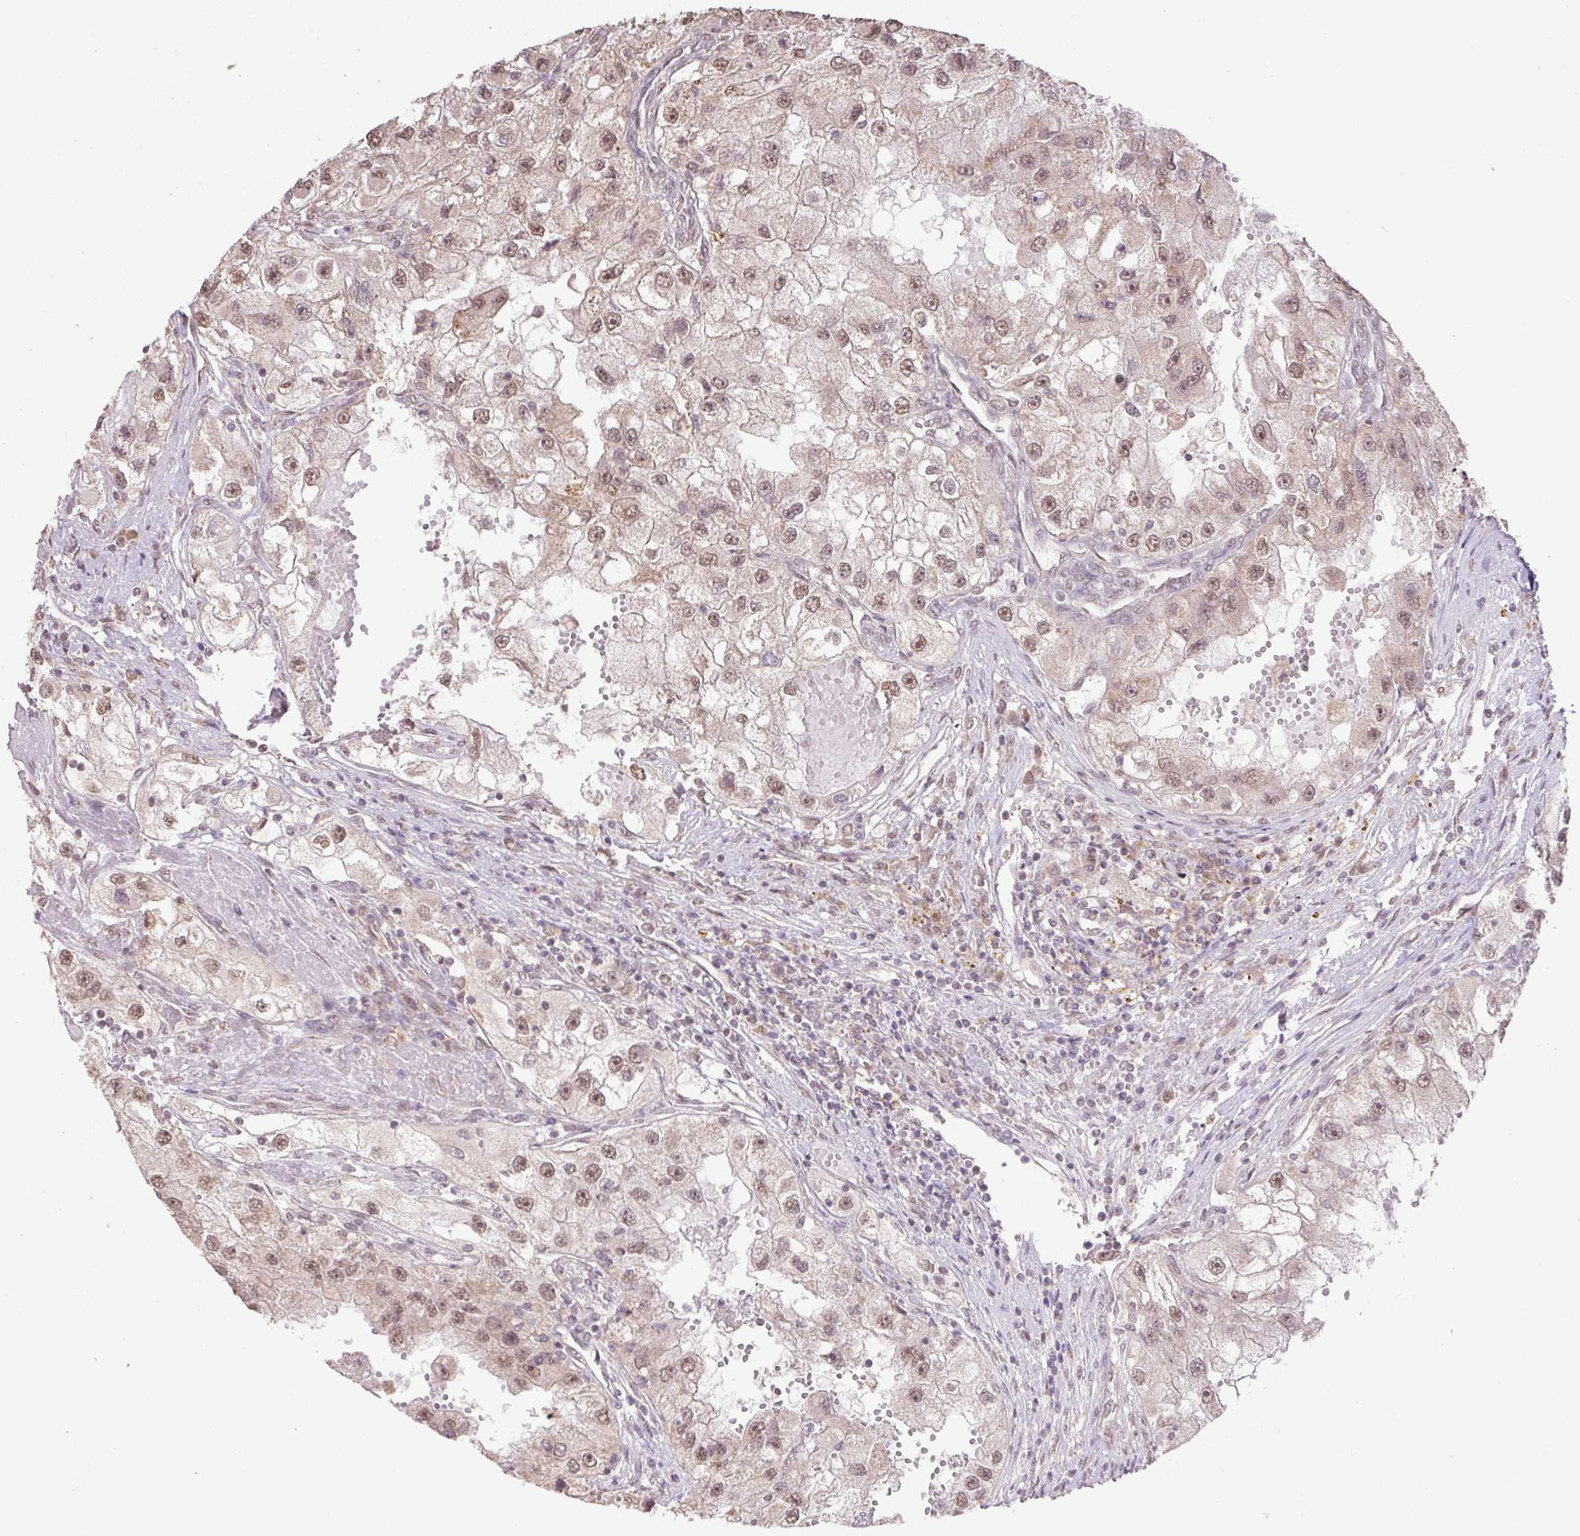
{"staining": {"intensity": "moderate", "quantity": ">75%", "location": "nuclear"}, "tissue": "renal cancer", "cell_type": "Tumor cells", "image_type": "cancer", "snomed": [{"axis": "morphology", "description": "Adenocarcinoma, NOS"}, {"axis": "topography", "description": "Kidney"}], "caption": "IHC image of human renal adenocarcinoma stained for a protein (brown), which reveals medium levels of moderate nuclear expression in about >75% of tumor cells.", "gene": "VPS25", "patient": {"sex": "male", "age": 63}}